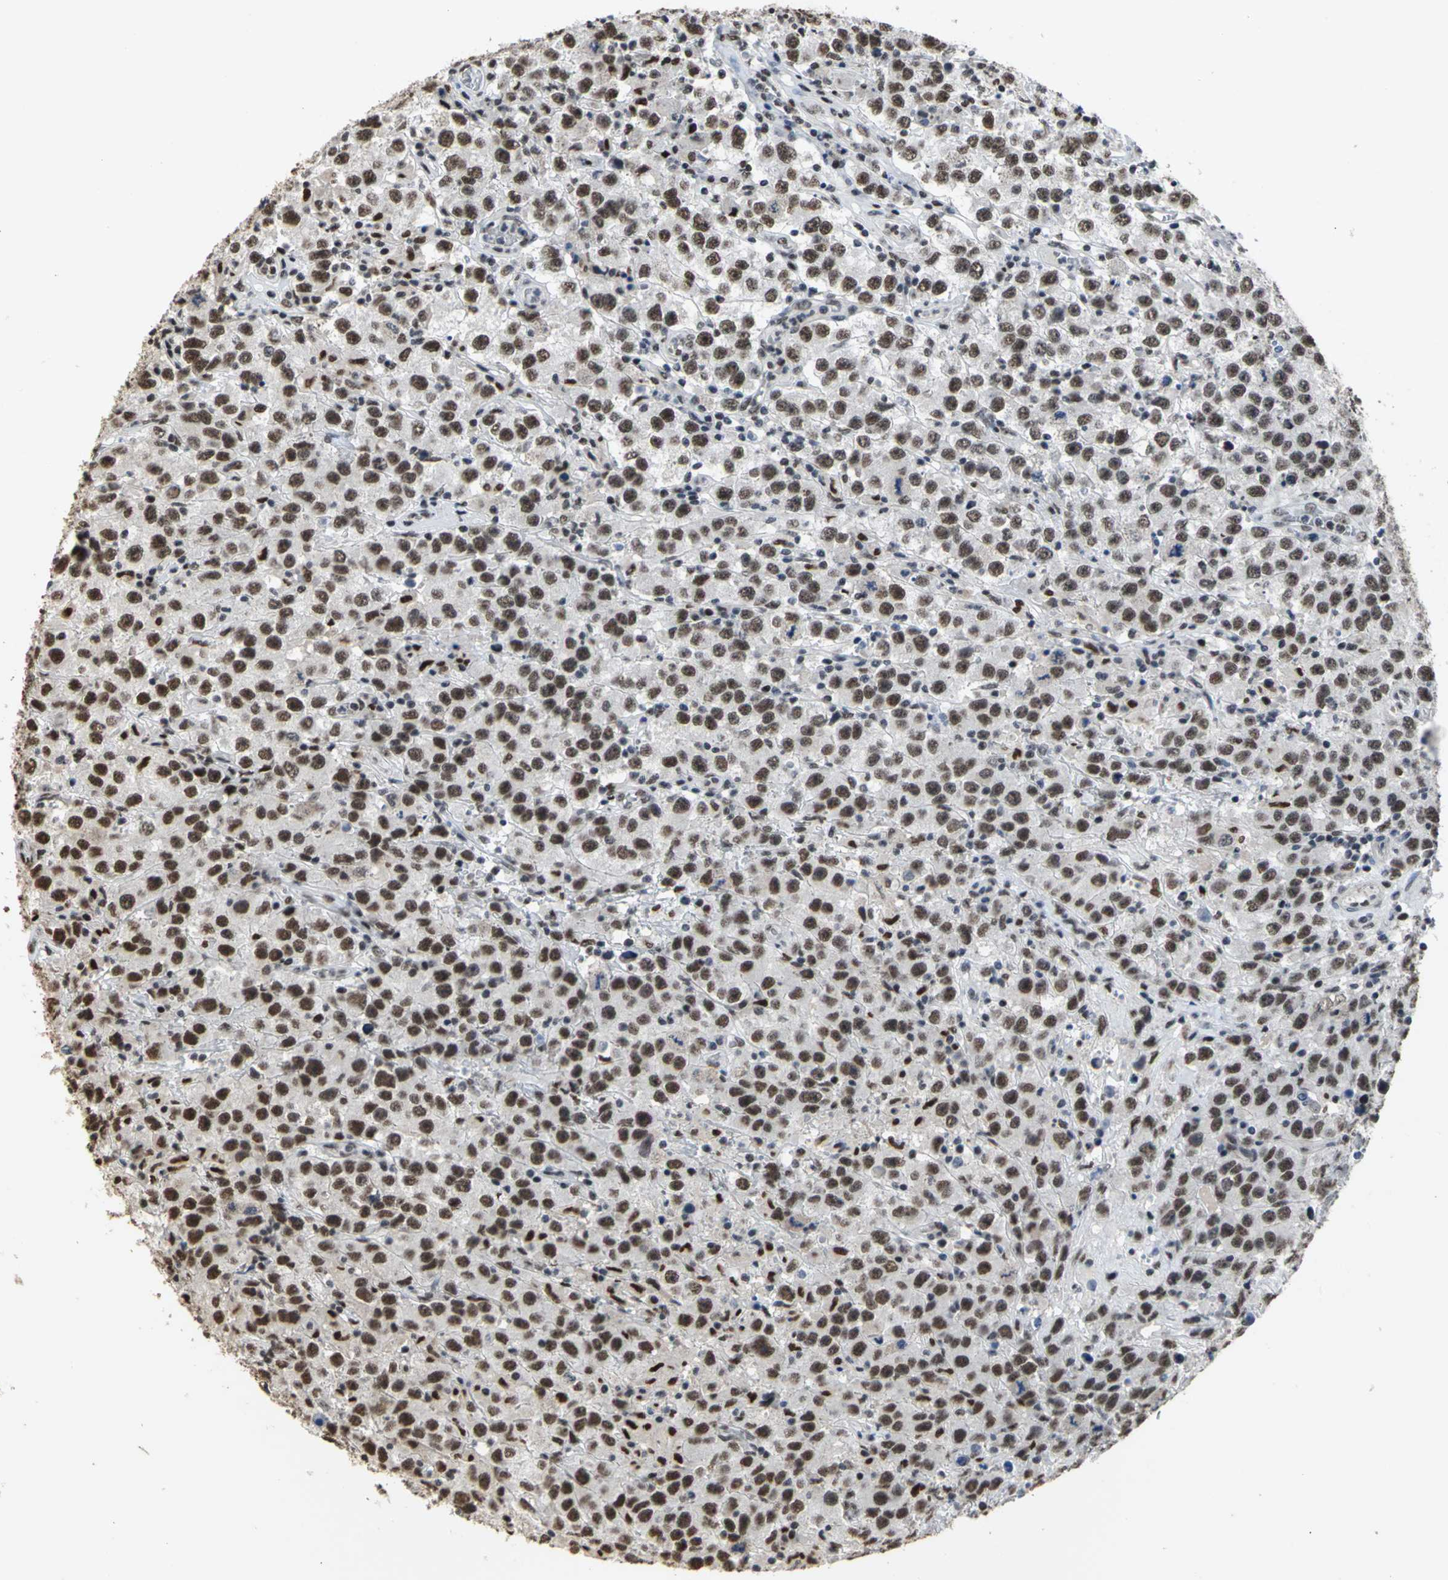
{"staining": {"intensity": "strong", "quantity": ">75%", "location": "nuclear"}, "tissue": "testis cancer", "cell_type": "Tumor cells", "image_type": "cancer", "snomed": [{"axis": "morphology", "description": "Seminoma, NOS"}, {"axis": "topography", "description": "Testis"}], "caption": "Protein analysis of testis seminoma tissue exhibits strong nuclear expression in about >75% of tumor cells. The staining was performed using DAB (3,3'-diaminobenzidine), with brown indicating positive protein expression. Nuclei are stained blue with hematoxylin.", "gene": "CCDC88C", "patient": {"sex": "male", "age": 52}}